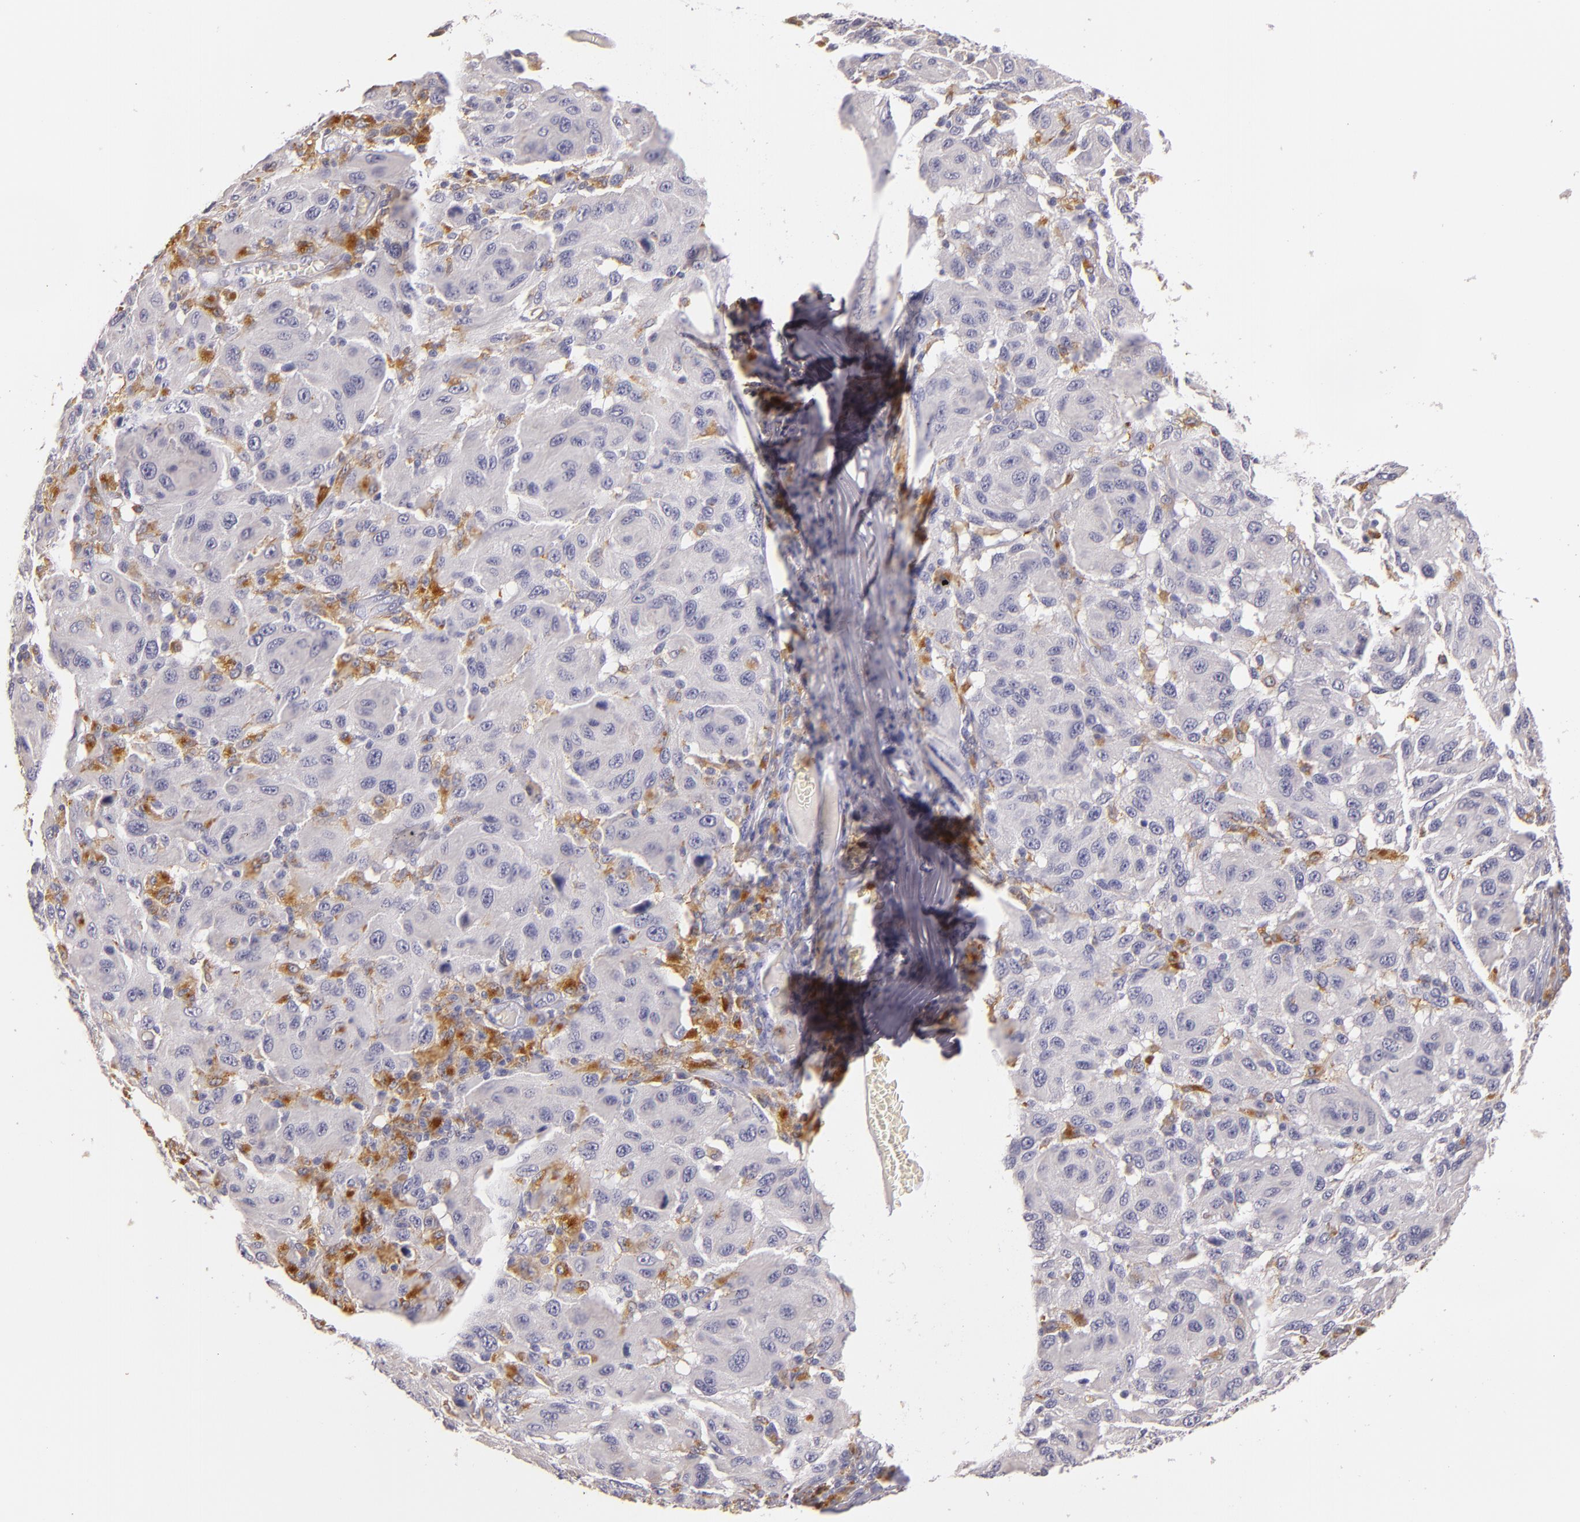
{"staining": {"intensity": "negative", "quantity": "none", "location": "none"}, "tissue": "melanoma", "cell_type": "Tumor cells", "image_type": "cancer", "snomed": [{"axis": "morphology", "description": "Malignant melanoma, NOS"}, {"axis": "topography", "description": "Skin"}], "caption": "Tumor cells are negative for protein expression in human melanoma.", "gene": "TLR8", "patient": {"sex": "female", "age": 77}}